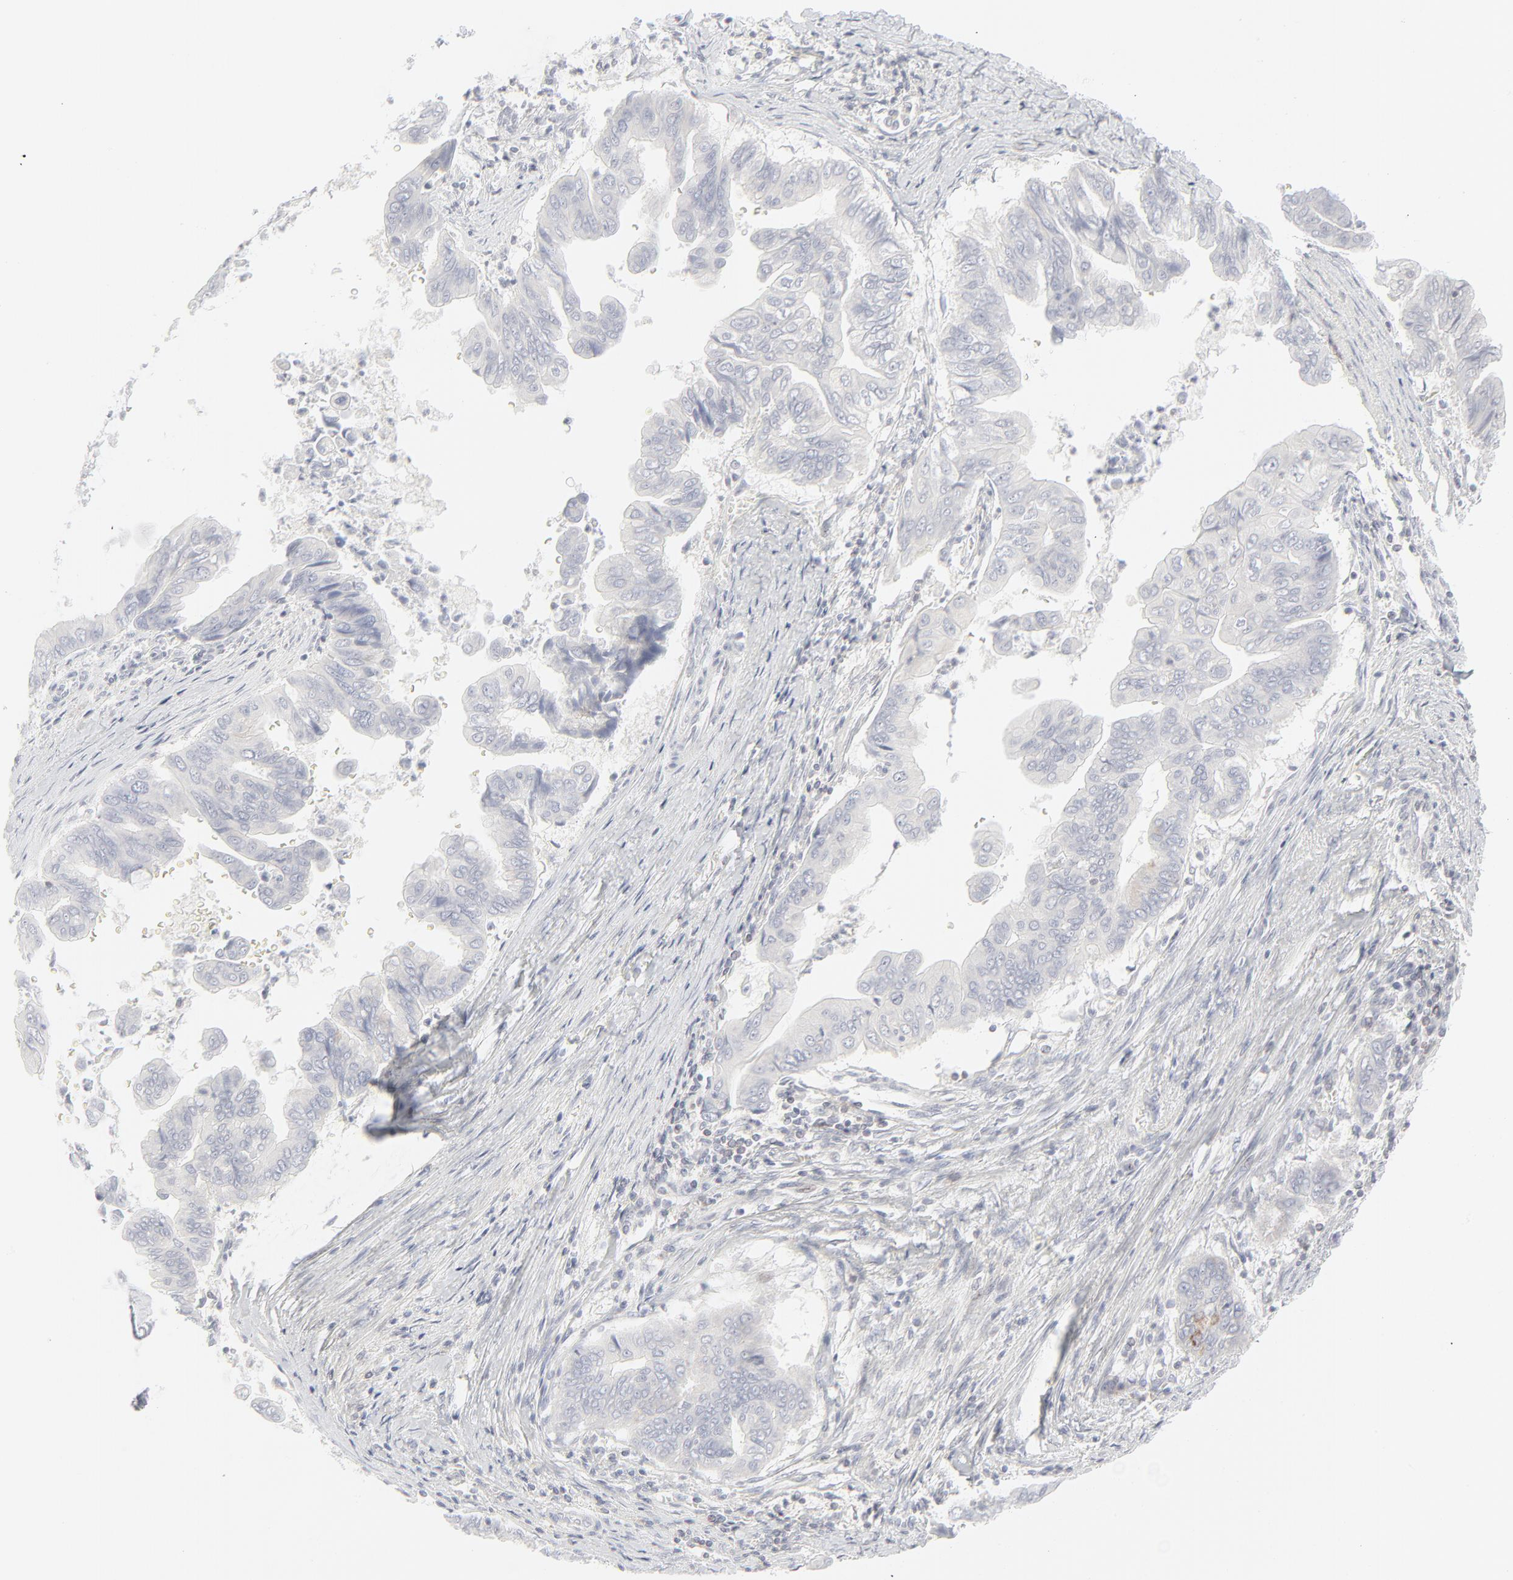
{"staining": {"intensity": "strong", "quantity": "25%-75%", "location": "cytoplasmic/membranous"}, "tissue": "stomach cancer", "cell_type": "Tumor cells", "image_type": "cancer", "snomed": [{"axis": "morphology", "description": "Adenocarcinoma, NOS"}, {"axis": "topography", "description": "Stomach, upper"}], "caption": "This is a photomicrograph of IHC staining of stomach adenocarcinoma, which shows strong positivity in the cytoplasmic/membranous of tumor cells.", "gene": "PRKCB", "patient": {"sex": "male", "age": 80}}